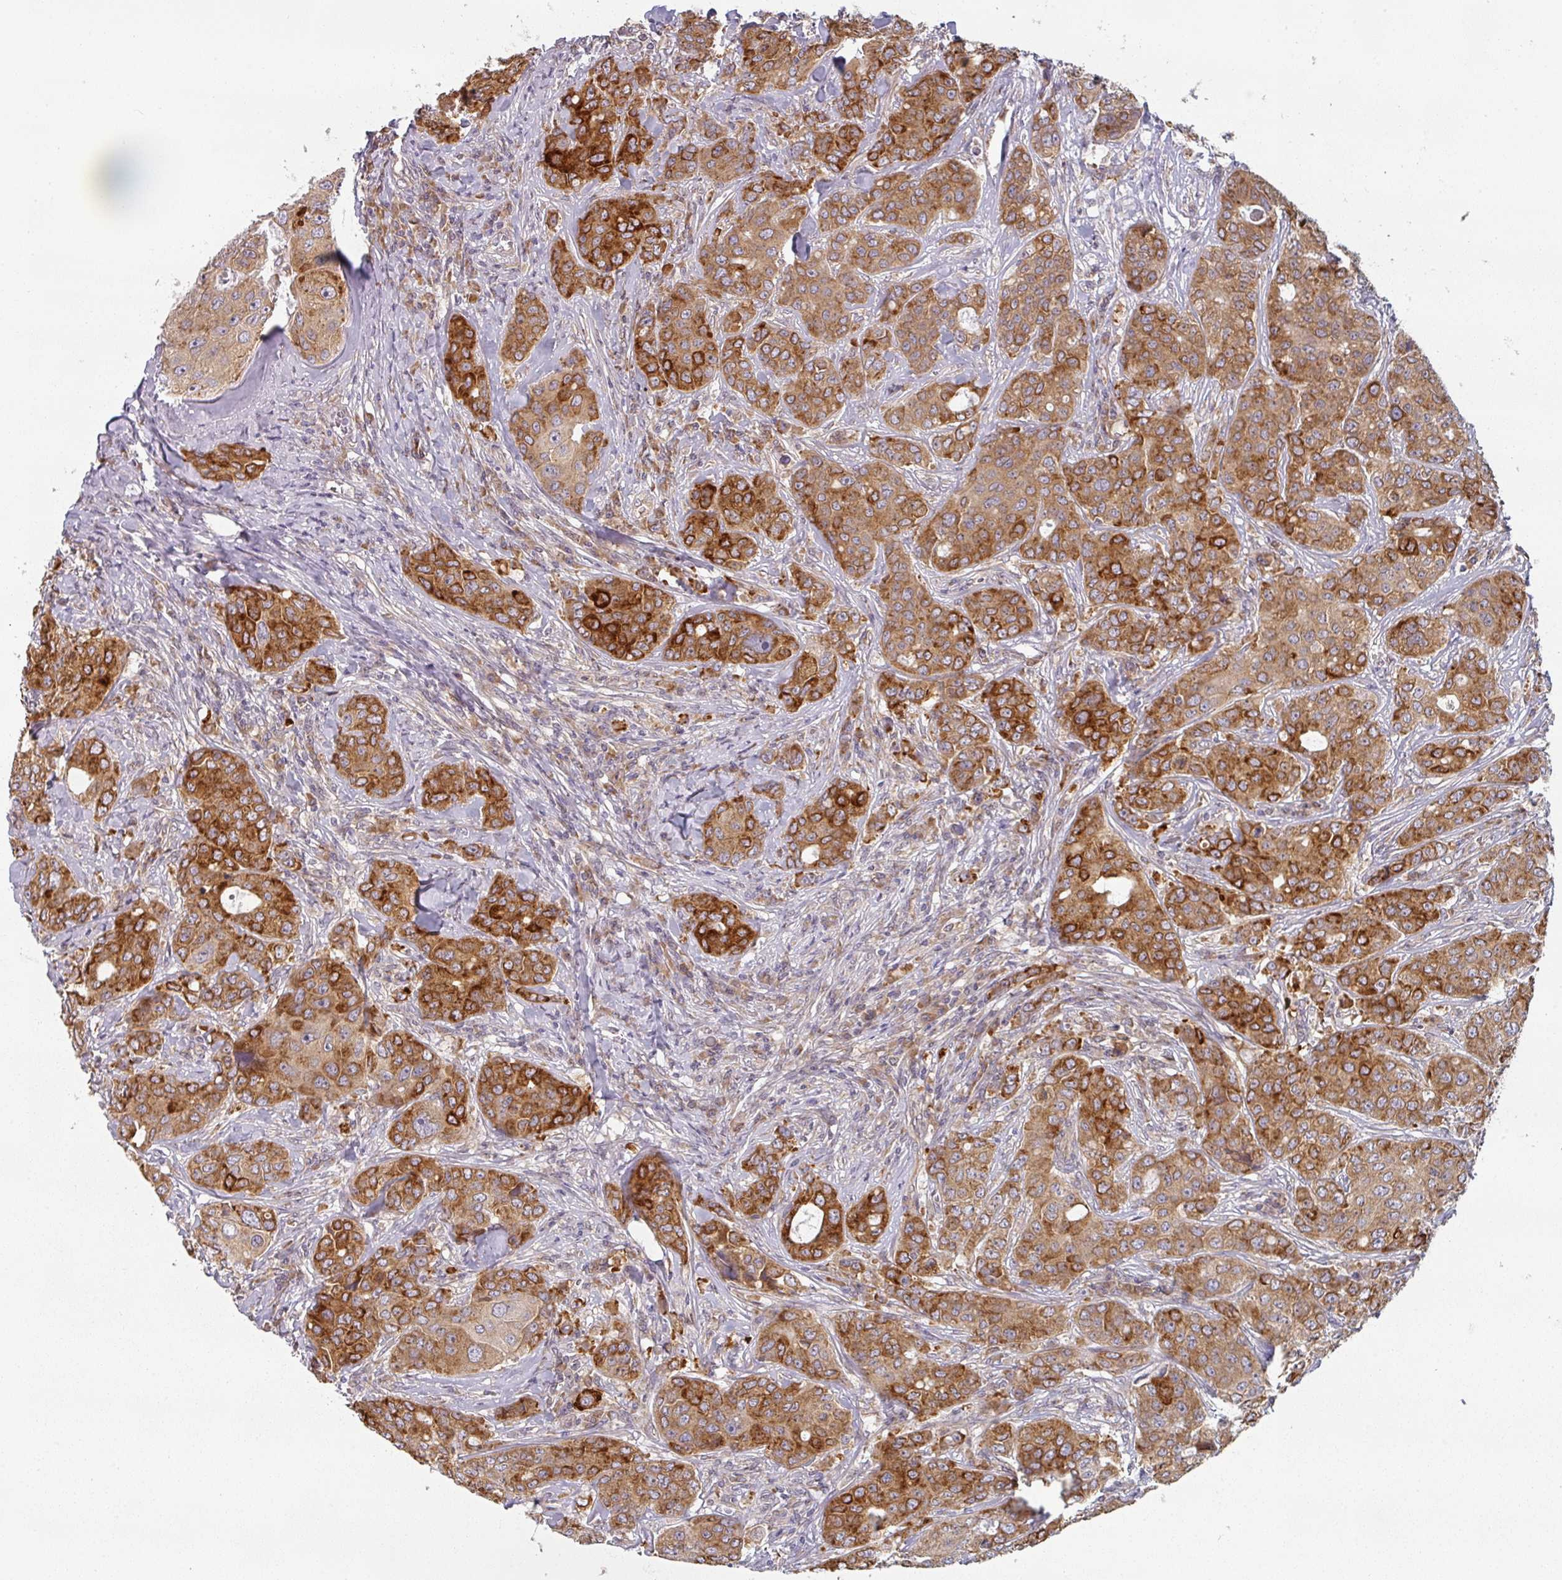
{"staining": {"intensity": "strong", "quantity": ">75%", "location": "cytoplasmic/membranous"}, "tissue": "breast cancer", "cell_type": "Tumor cells", "image_type": "cancer", "snomed": [{"axis": "morphology", "description": "Duct carcinoma"}, {"axis": "topography", "description": "Breast"}], "caption": "DAB immunohistochemical staining of human breast cancer (intraductal carcinoma) displays strong cytoplasmic/membranous protein positivity in approximately >75% of tumor cells.", "gene": "TAPT1", "patient": {"sex": "female", "age": 43}}